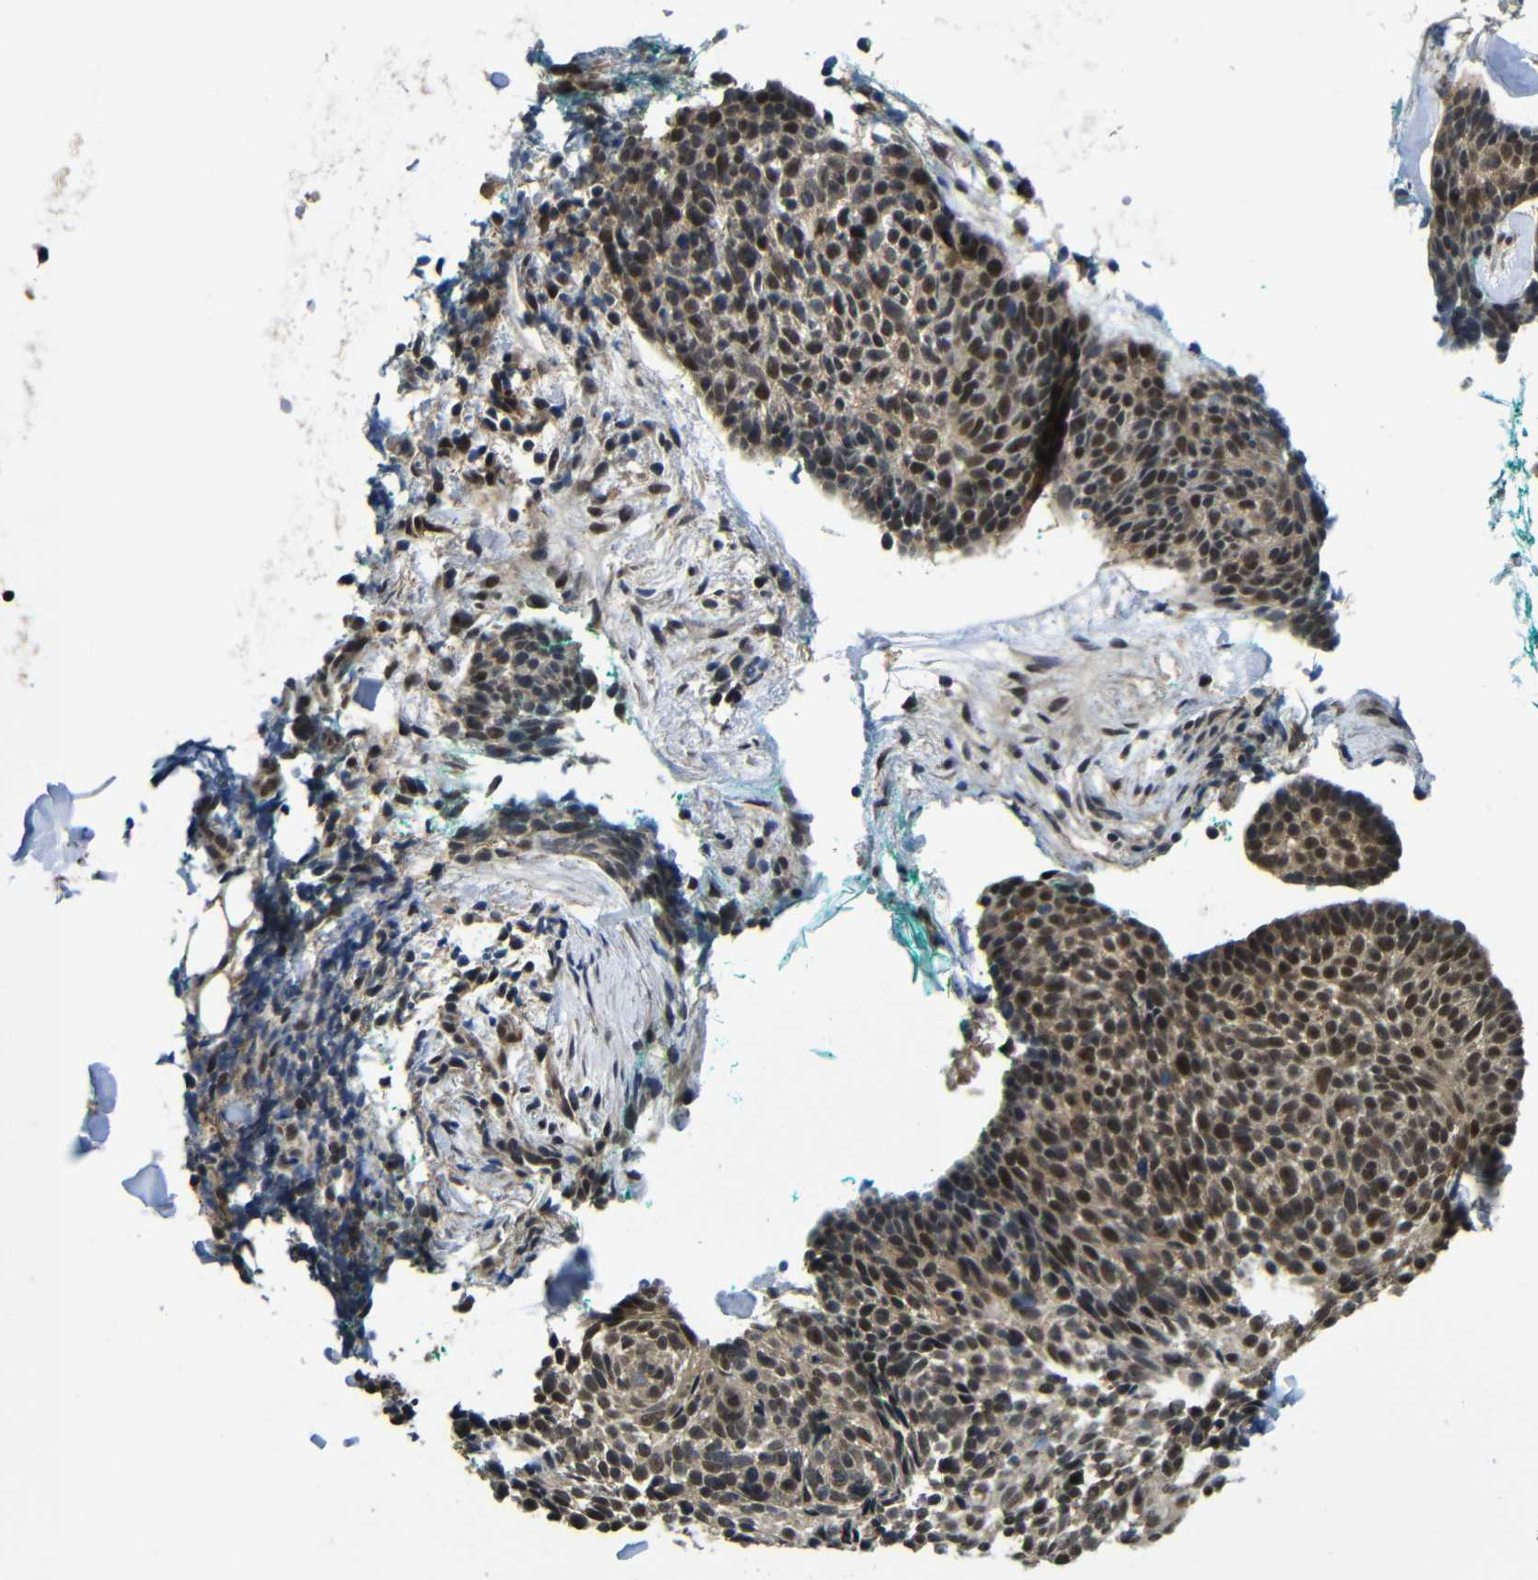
{"staining": {"intensity": "weak", "quantity": ">75%", "location": "cytoplasmic/membranous,nuclear"}, "tissue": "skin cancer", "cell_type": "Tumor cells", "image_type": "cancer", "snomed": [{"axis": "morphology", "description": "Normal tissue, NOS"}, {"axis": "morphology", "description": "Basal cell carcinoma"}, {"axis": "topography", "description": "Skin"}], "caption": "Human skin cancer (basal cell carcinoma) stained with a brown dye displays weak cytoplasmic/membranous and nuclear positive expression in about >75% of tumor cells.", "gene": "FAM172A", "patient": {"sex": "female", "age": 57}}